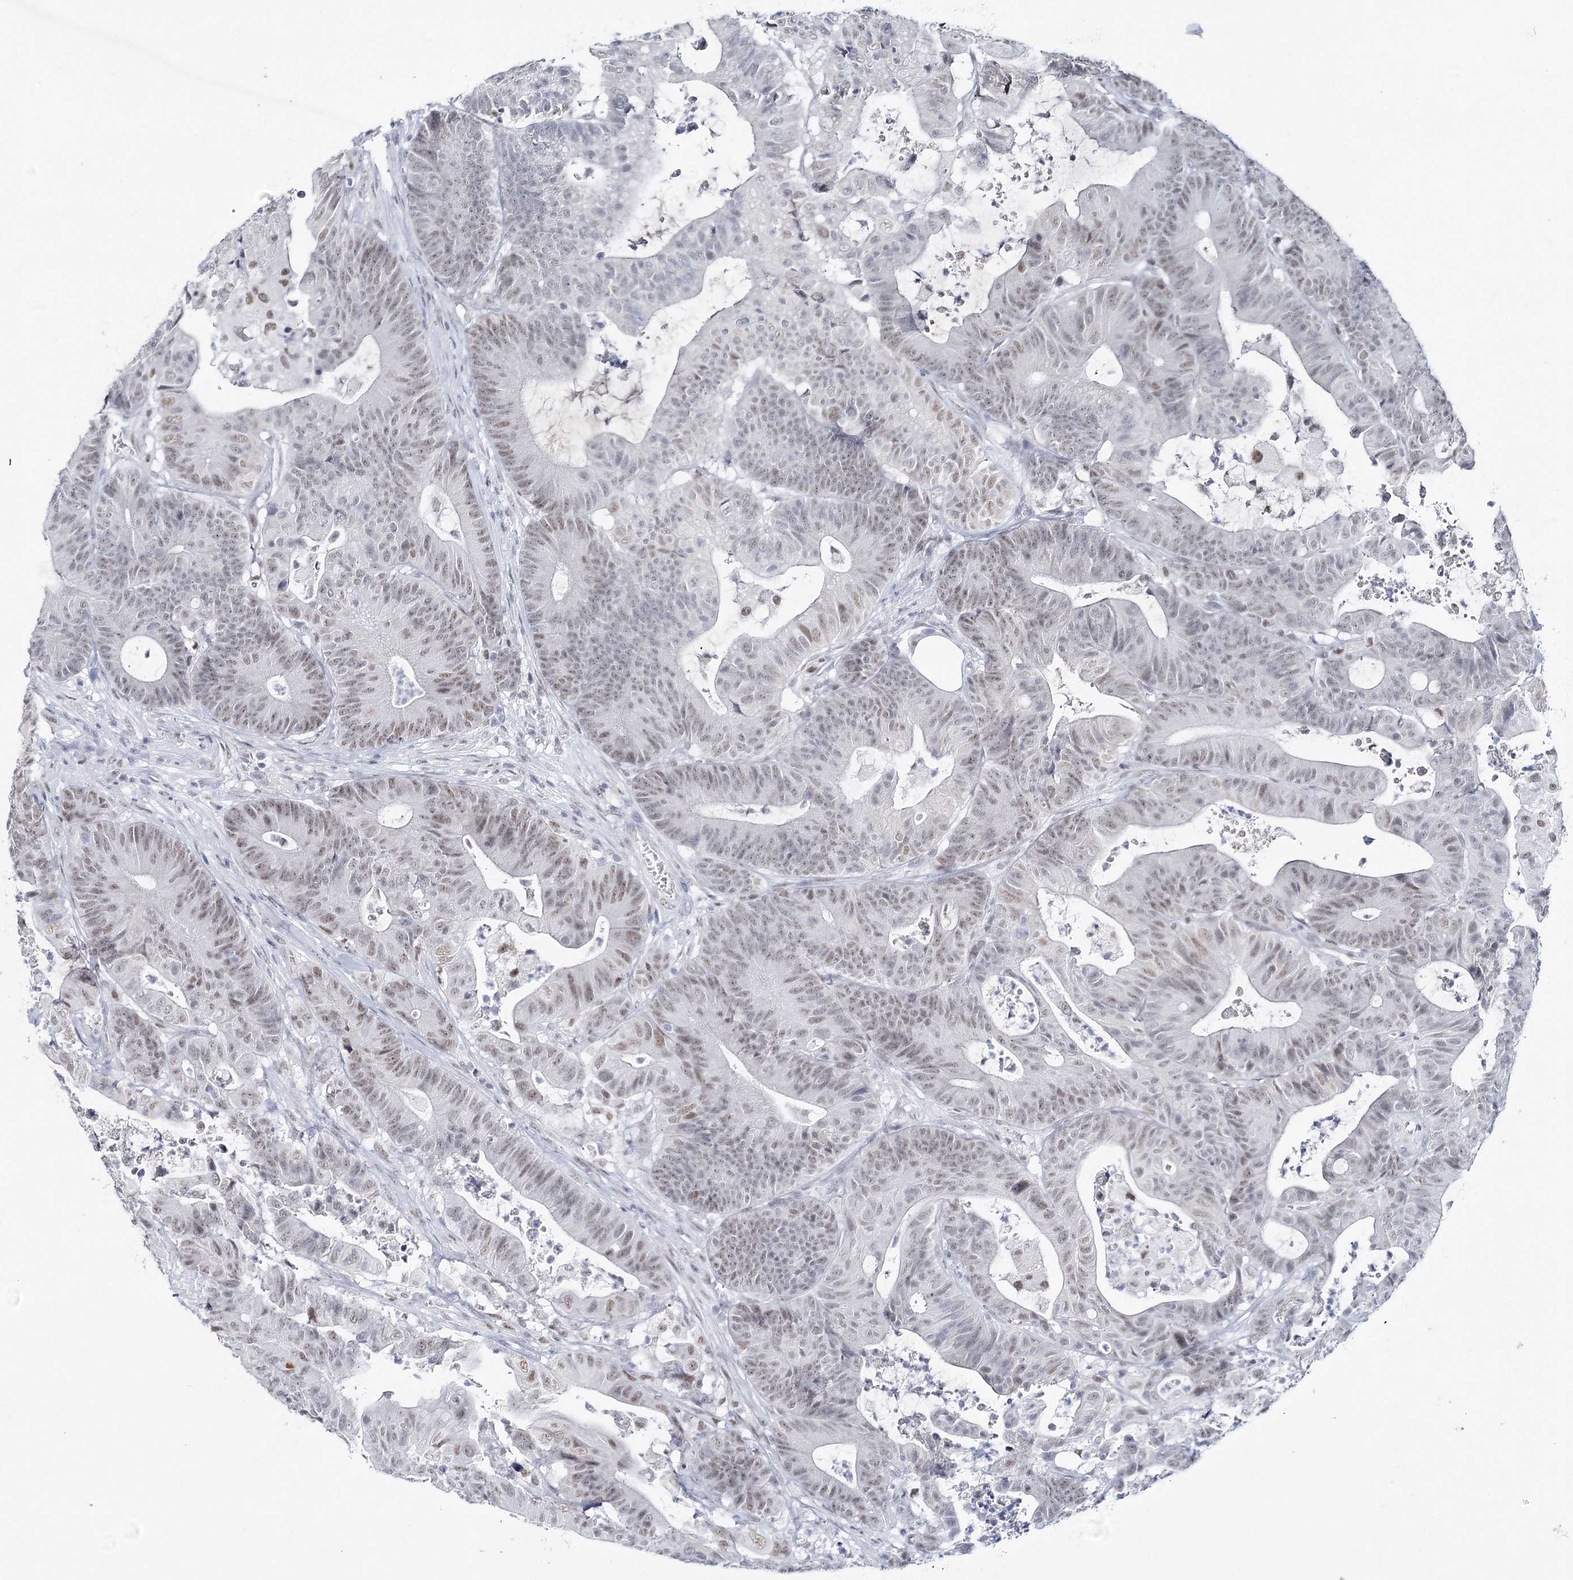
{"staining": {"intensity": "weak", "quantity": "25%-75%", "location": "nuclear"}, "tissue": "colorectal cancer", "cell_type": "Tumor cells", "image_type": "cancer", "snomed": [{"axis": "morphology", "description": "Adenocarcinoma, NOS"}, {"axis": "topography", "description": "Colon"}], "caption": "Colorectal cancer tissue reveals weak nuclear positivity in about 25%-75% of tumor cells Ihc stains the protein in brown and the nuclei are stained blue.", "gene": "ZC3H8", "patient": {"sex": "female", "age": 84}}